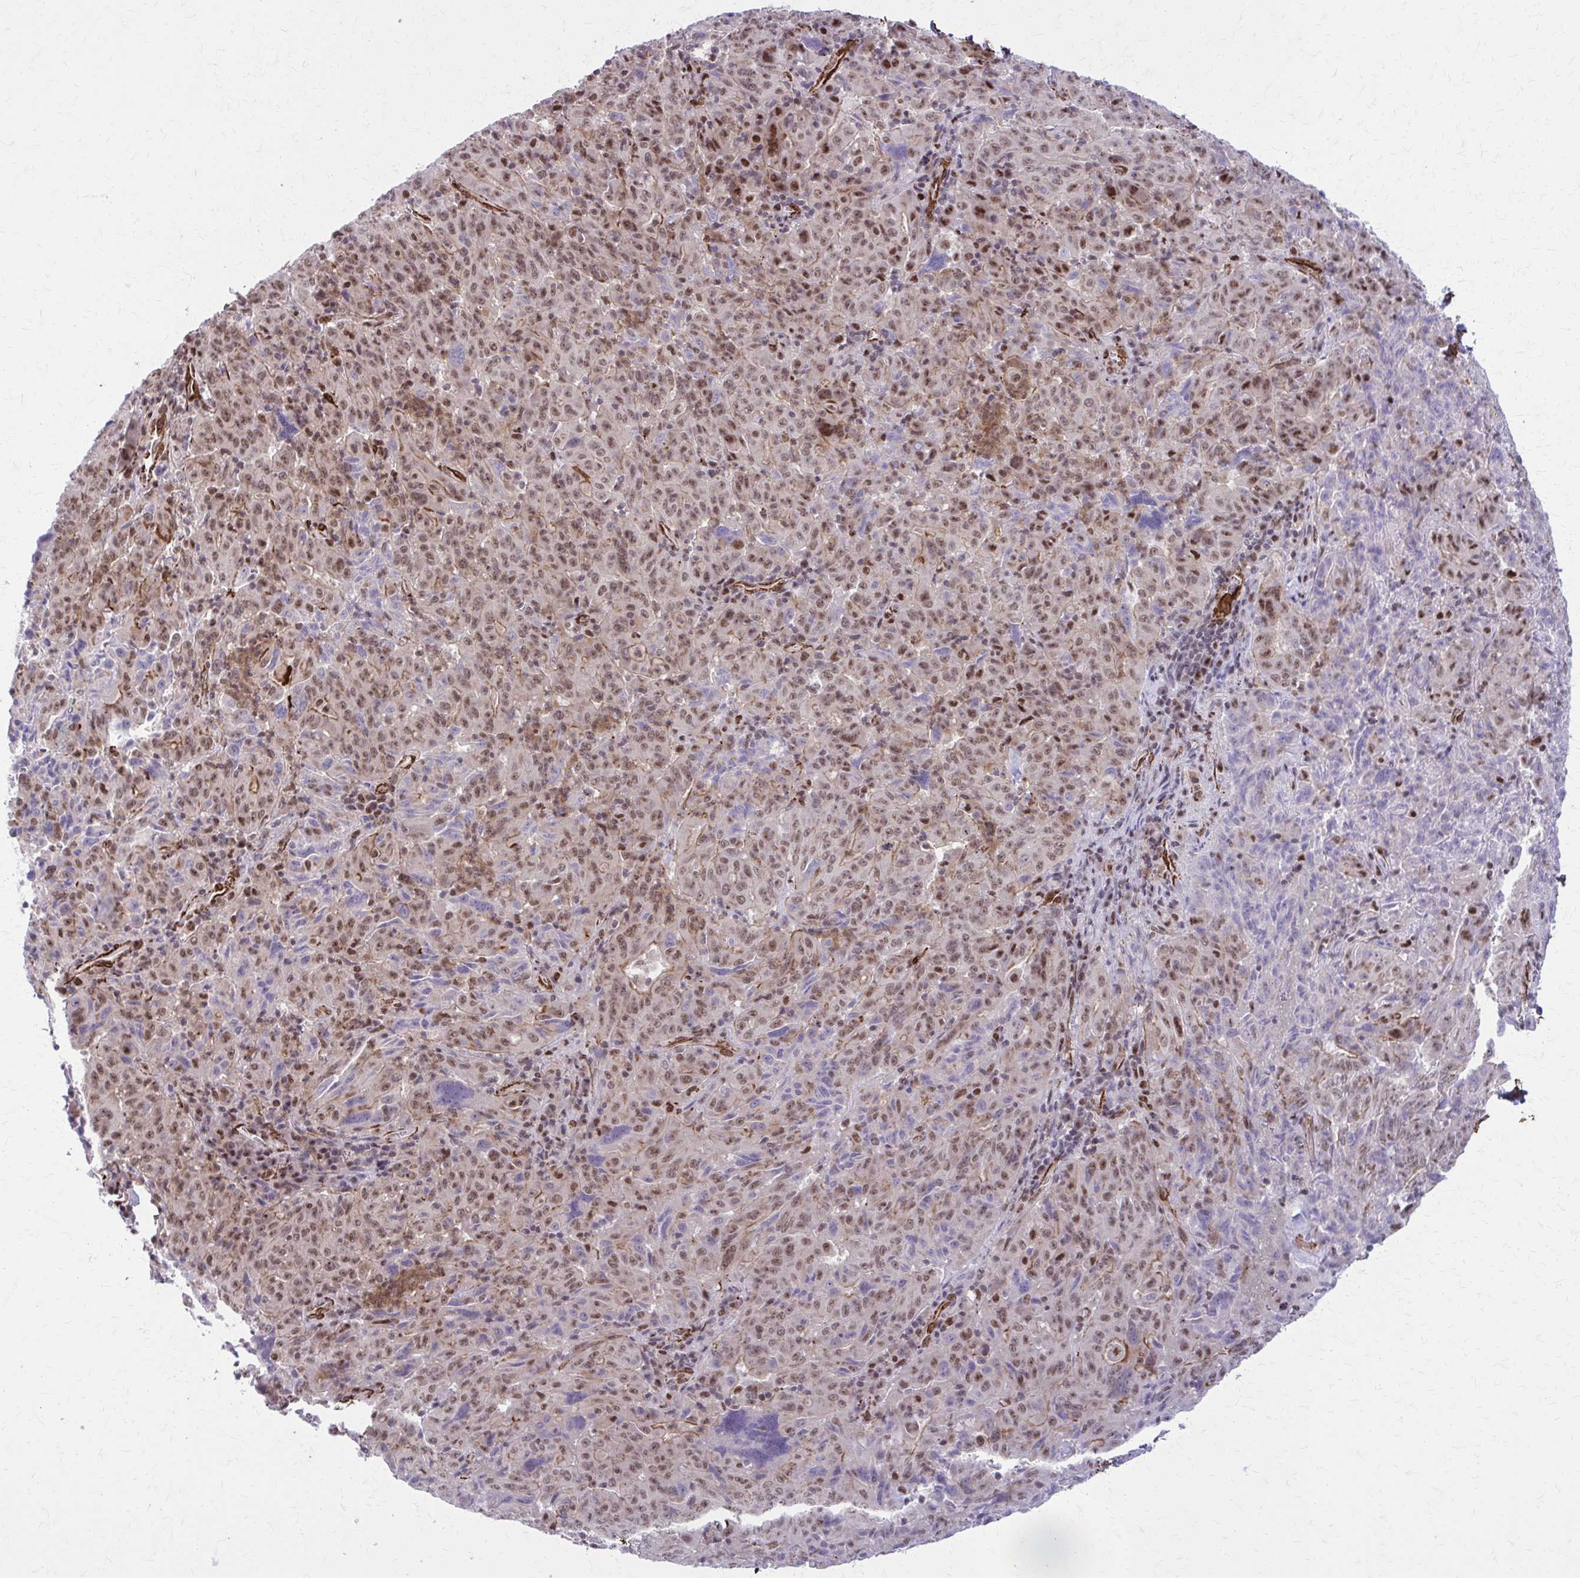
{"staining": {"intensity": "moderate", "quantity": ">75%", "location": "nuclear"}, "tissue": "pancreatic cancer", "cell_type": "Tumor cells", "image_type": "cancer", "snomed": [{"axis": "morphology", "description": "Adenocarcinoma, NOS"}, {"axis": "topography", "description": "Pancreas"}], "caption": "Tumor cells display moderate nuclear staining in approximately >75% of cells in pancreatic cancer. The staining is performed using DAB brown chromogen to label protein expression. The nuclei are counter-stained blue using hematoxylin.", "gene": "NRBF2", "patient": {"sex": "male", "age": 63}}